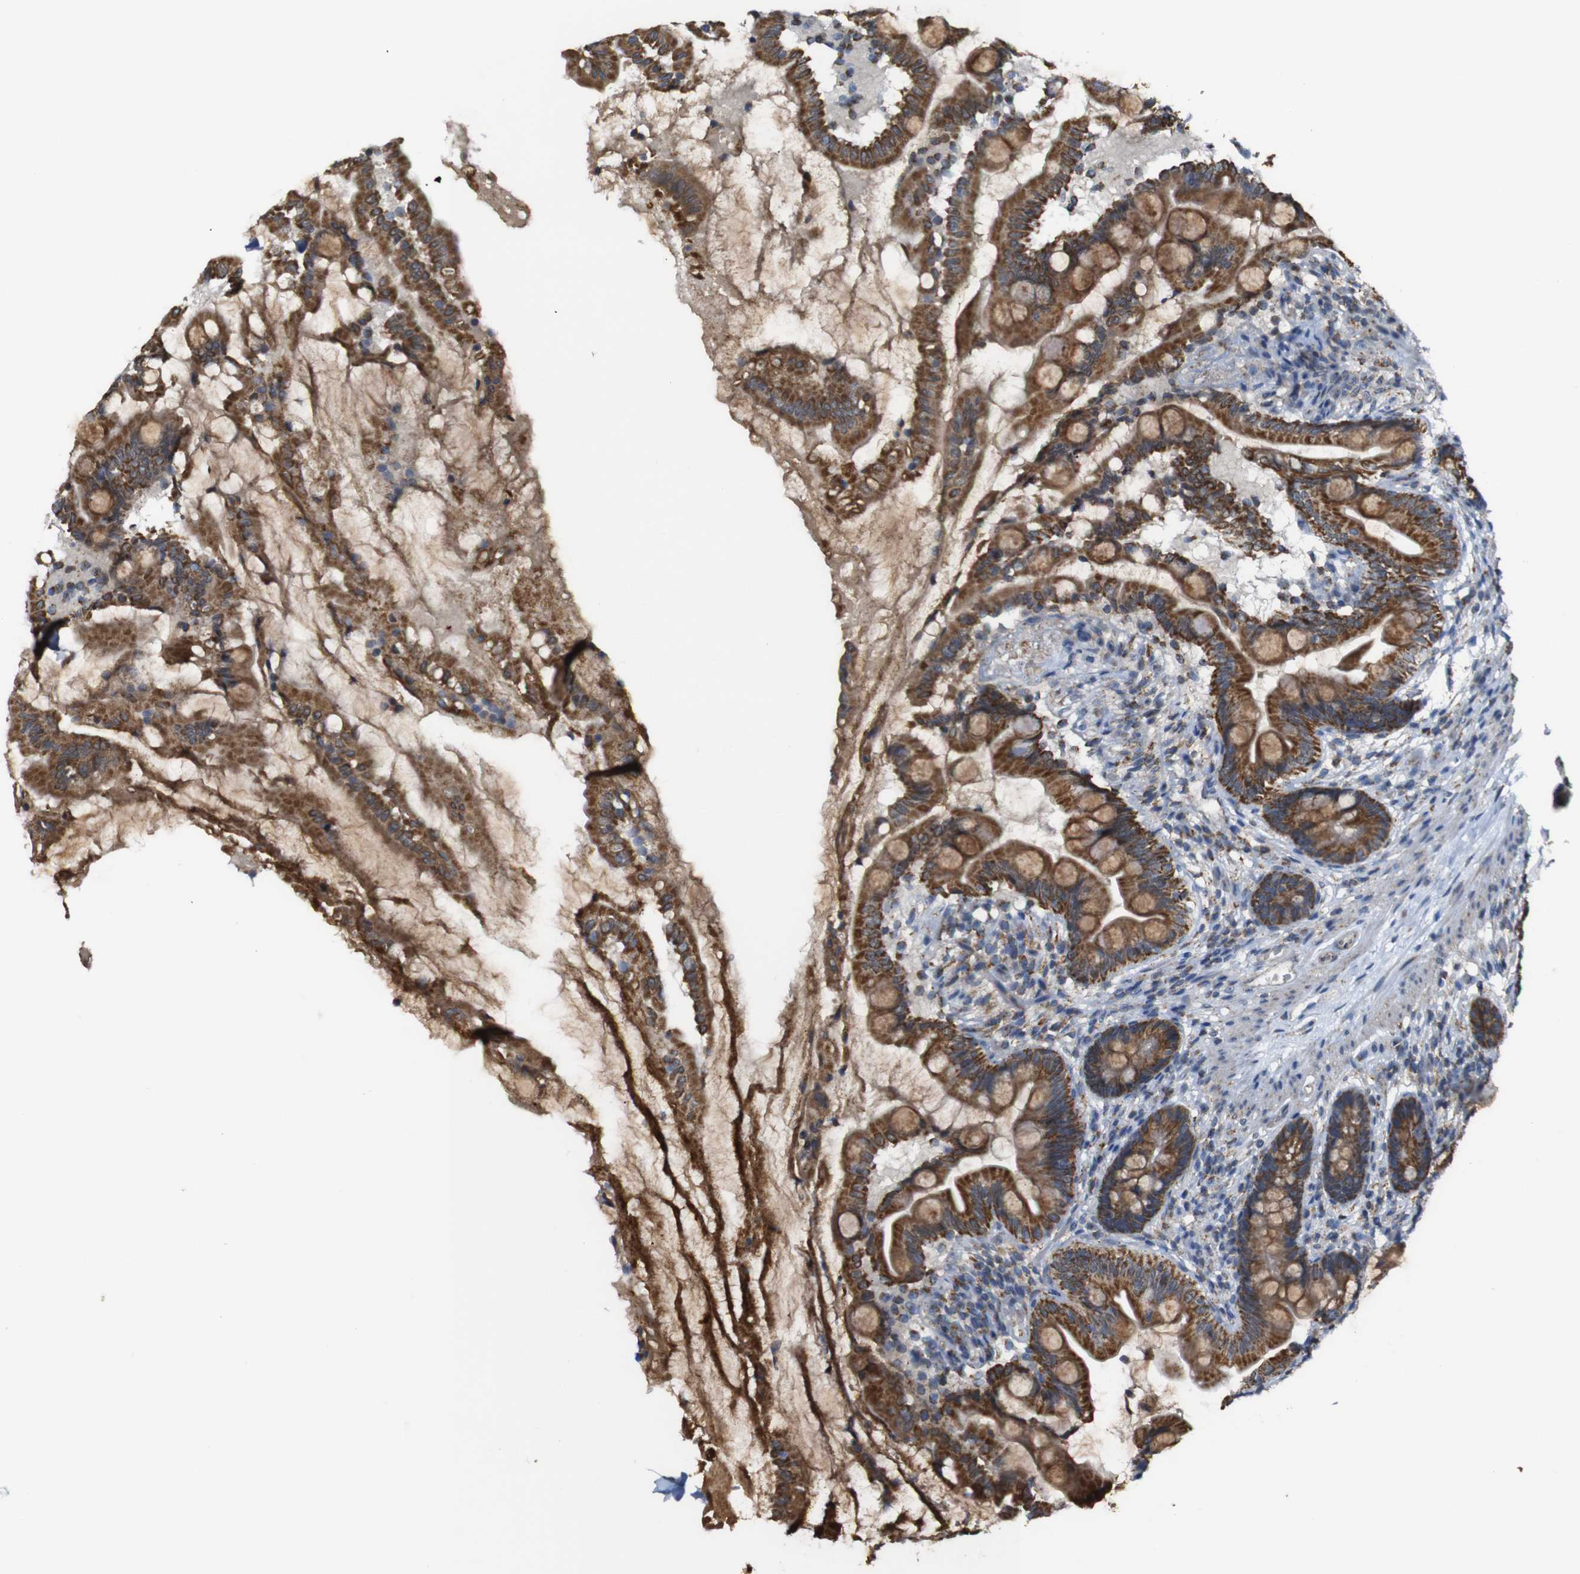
{"staining": {"intensity": "strong", "quantity": ">75%", "location": "cytoplasmic/membranous"}, "tissue": "small intestine", "cell_type": "Glandular cells", "image_type": "normal", "snomed": [{"axis": "morphology", "description": "Normal tissue, NOS"}, {"axis": "topography", "description": "Small intestine"}], "caption": "A photomicrograph of human small intestine stained for a protein exhibits strong cytoplasmic/membranous brown staining in glandular cells. The protein of interest is shown in brown color, while the nuclei are stained blue.", "gene": "NR3C2", "patient": {"sex": "female", "age": 56}}